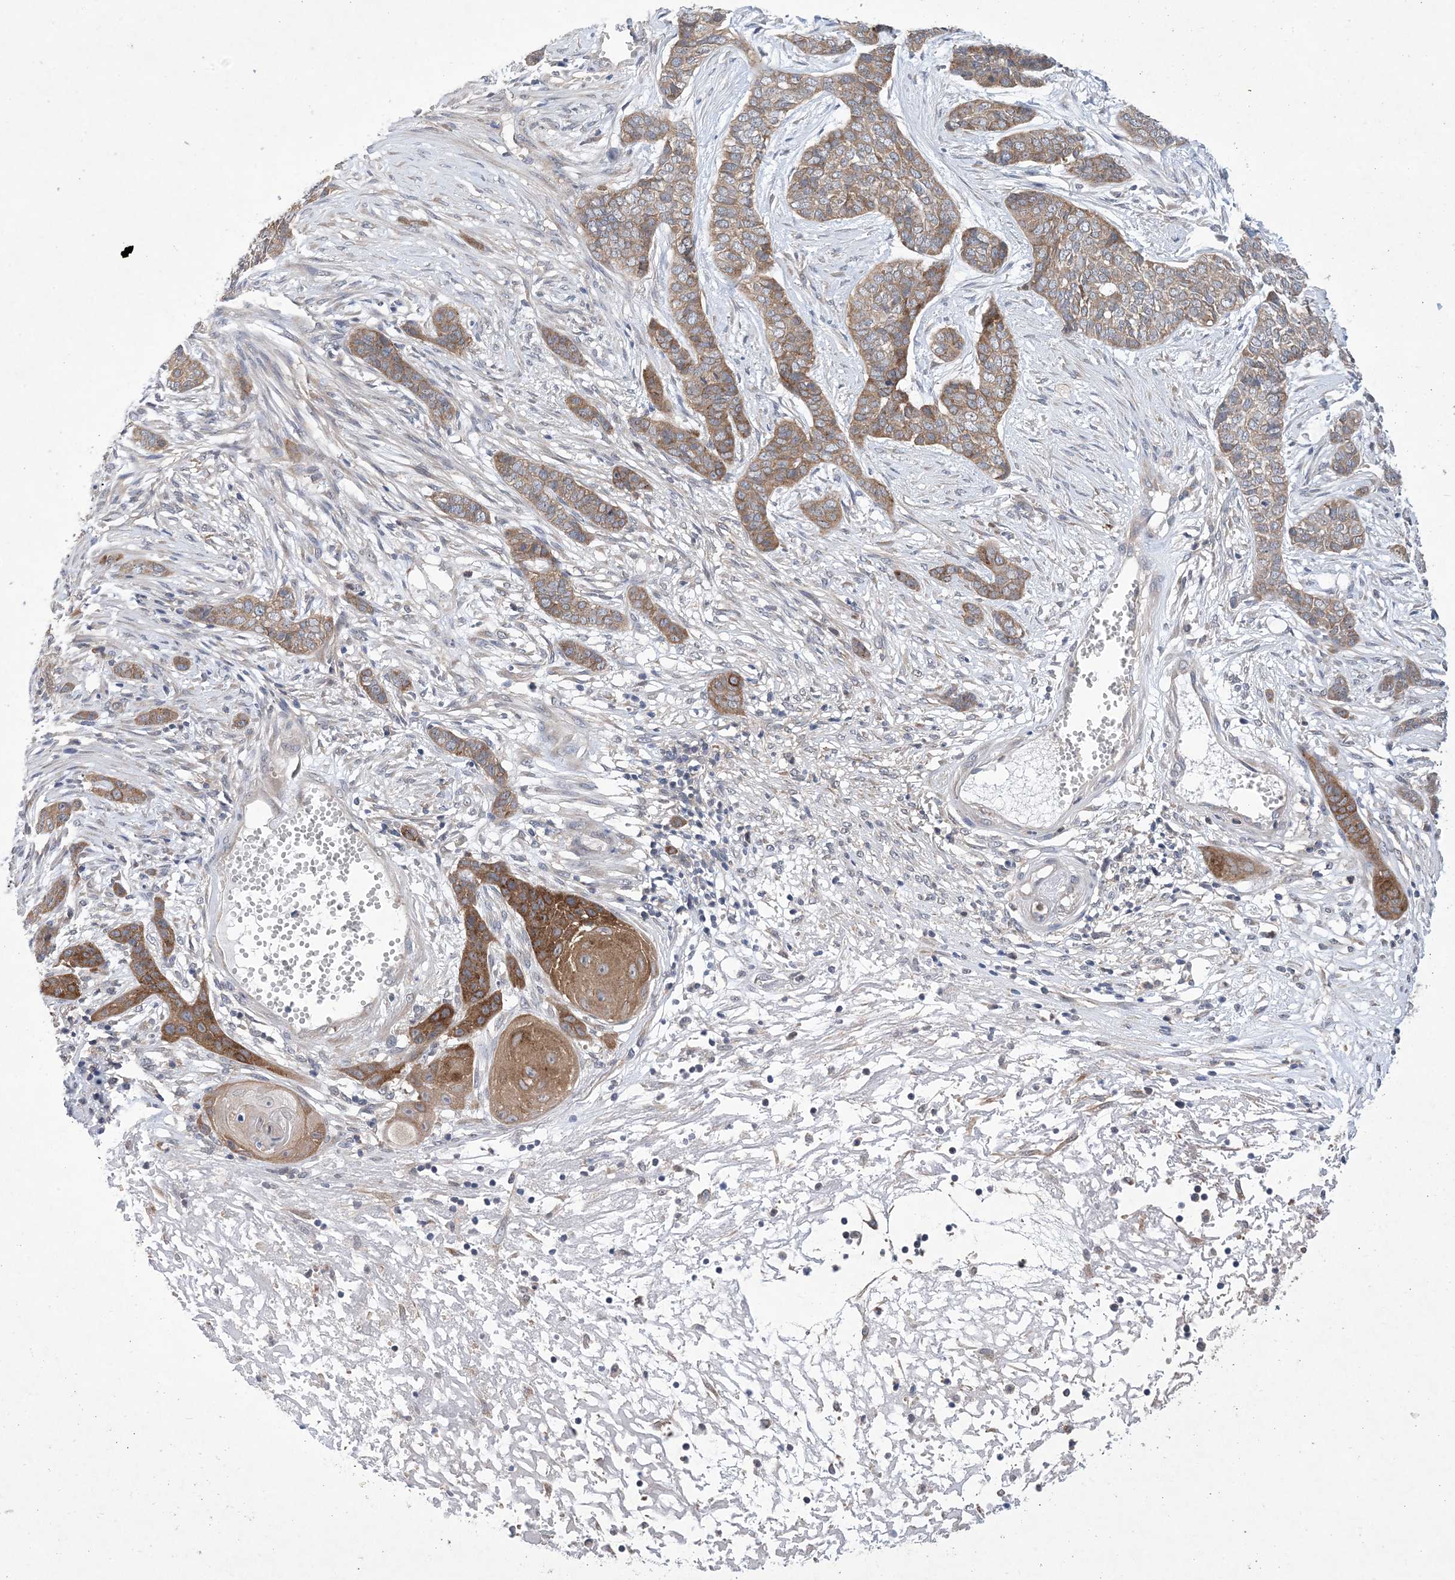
{"staining": {"intensity": "moderate", "quantity": ">75%", "location": "cytoplasmic/membranous"}, "tissue": "skin cancer", "cell_type": "Tumor cells", "image_type": "cancer", "snomed": [{"axis": "morphology", "description": "Basal cell carcinoma"}, {"axis": "topography", "description": "Skin"}], "caption": "Skin basal cell carcinoma tissue demonstrates moderate cytoplasmic/membranous positivity in about >75% of tumor cells, visualized by immunohistochemistry.", "gene": "EHBP1", "patient": {"sex": "female", "age": 64}}